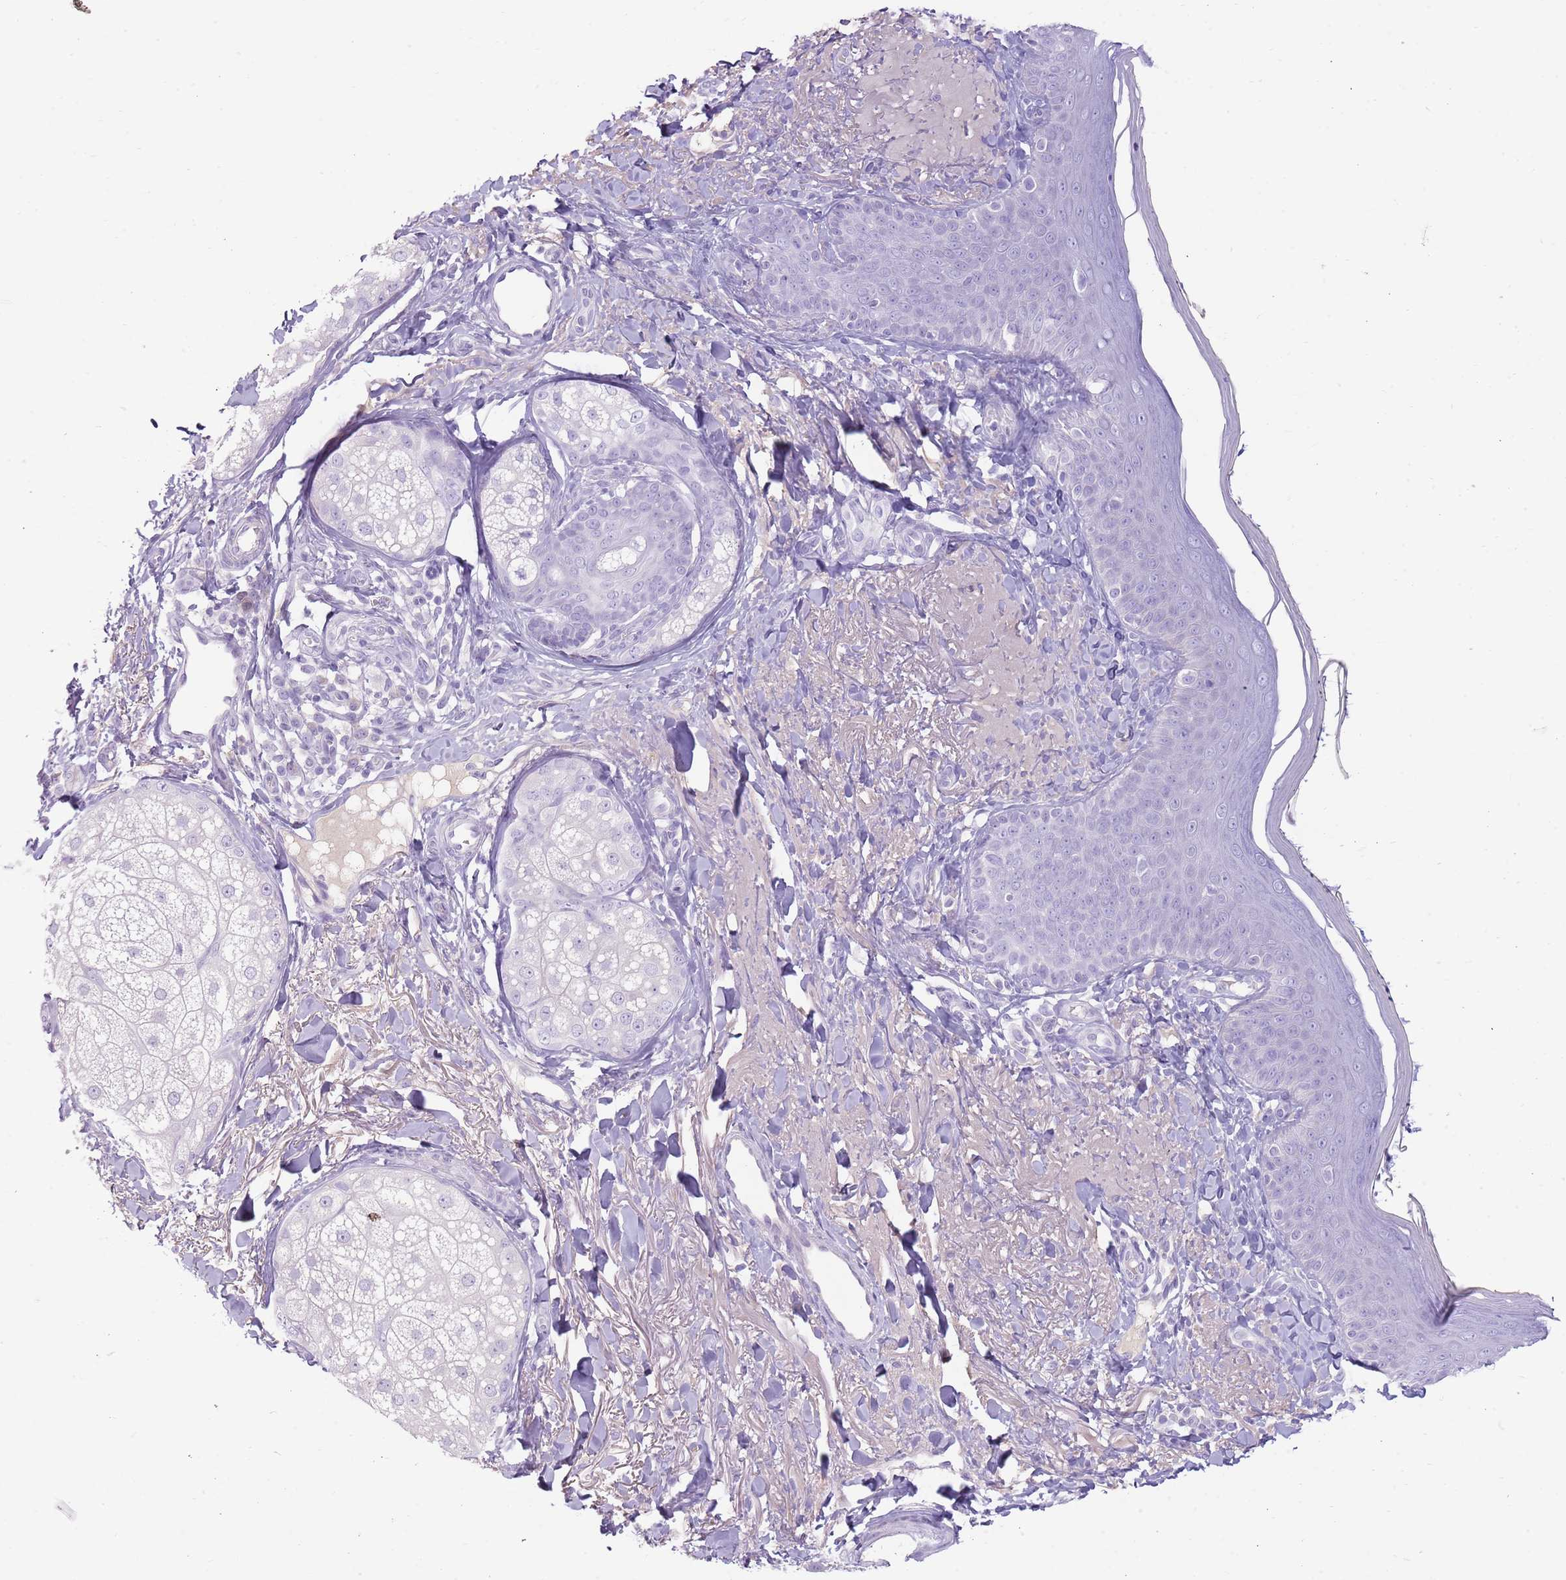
{"staining": {"intensity": "negative", "quantity": "none", "location": "none"}, "tissue": "skin", "cell_type": "Fibroblasts", "image_type": "normal", "snomed": [{"axis": "morphology", "description": "Normal tissue, NOS"}, {"axis": "topography", "description": "Skin"}], "caption": "The photomicrograph demonstrates no significant staining in fibroblasts of skin.", "gene": "TOX2", "patient": {"sex": "male", "age": 57}}